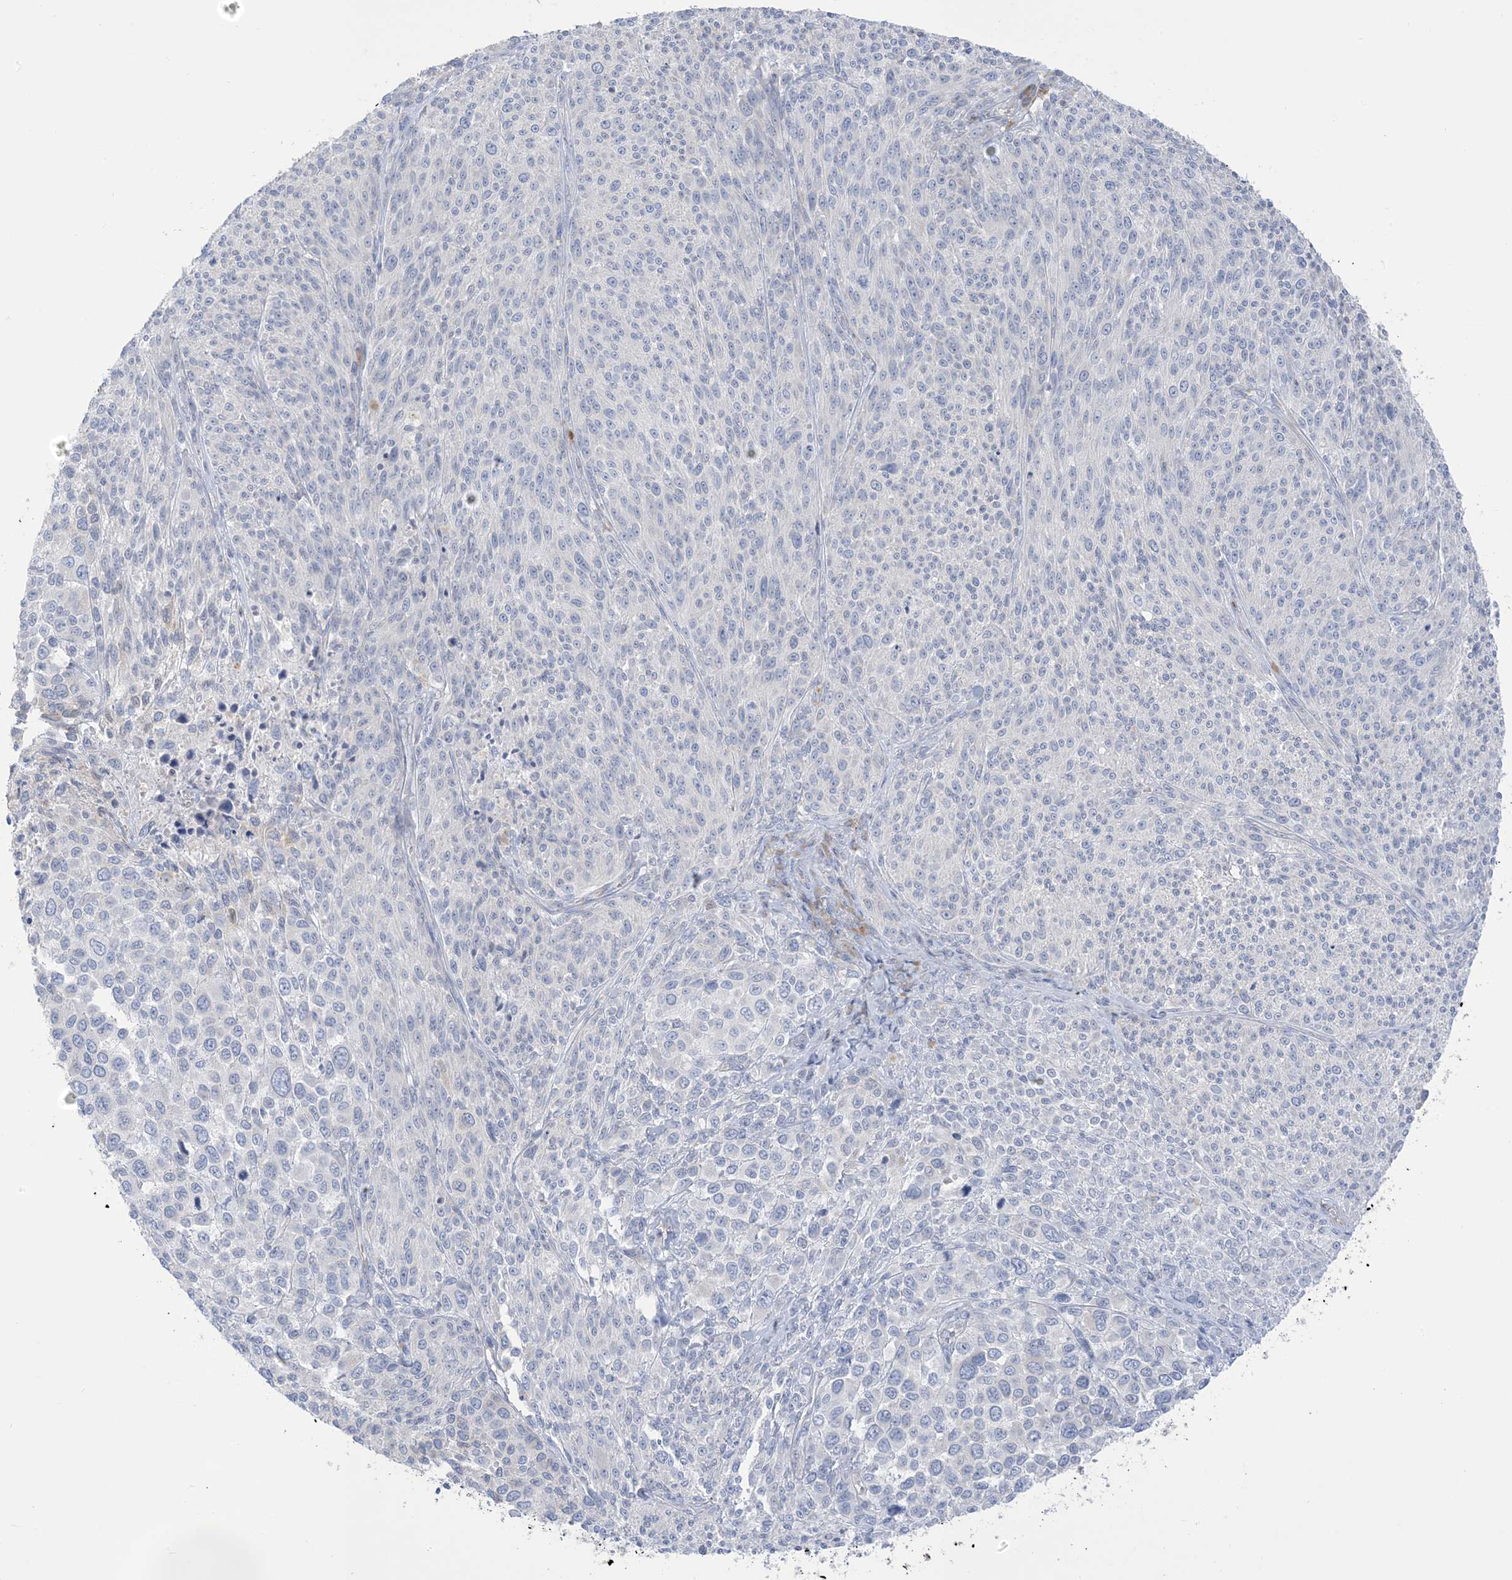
{"staining": {"intensity": "negative", "quantity": "none", "location": "none"}, "tissue": "melanoma", "cell_type": "Tumor cells", "image_type": "cancer", "snomed": [{"axis": "morphology", "description": "Malignant melanoma, NOS"}, {"axis": "topography", "description": "Skin of trunk"}], "caption": "Immunohistochemistry (IHC) of human melanoma shows no staining in tumor cells. (Stains: DAB (3,3'-diaminobenzidine) immunohistochemistry (IHC) with hematoxylin counter stain, Microscopy: brightfield microscopy at high magnification).", "gene": "XIRP2", "patient": {"sex": "male", "age": 71}}